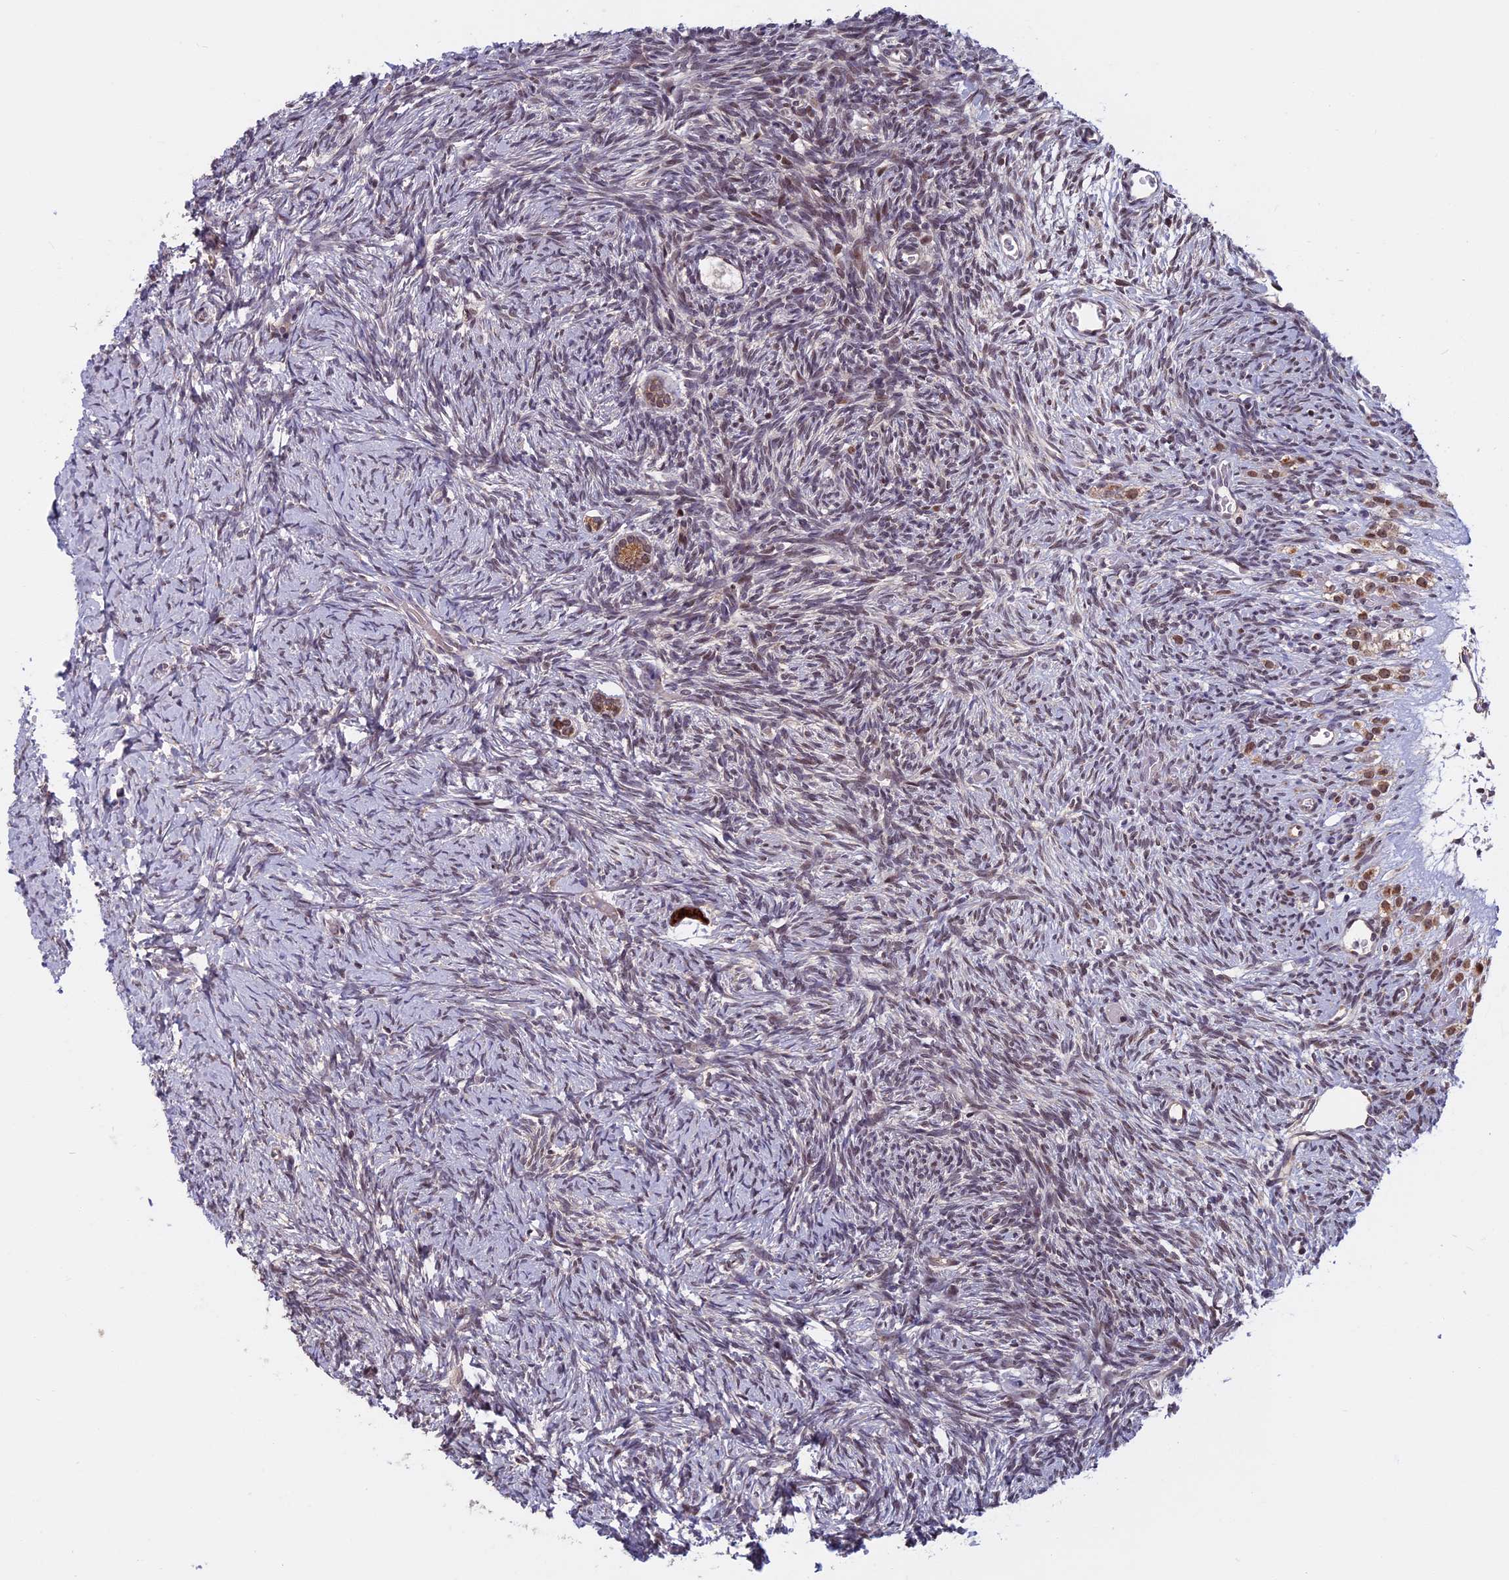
{"staining": {"intensity": "strong", "quantity": ">75%", "location": "cytoplasmic/membranous,nuclear"}, "tissue": "ovary", "cell_type": "Follicle cells", "image_type": "normal", "snomed": [{"axis": "morphology", "description": "Normal tissue, NOS"}, {"axis": "topography", "description": "Ovary"}], "caption": "Immunohistochemical staining of normal ovary shows high levels of strong cytoplasmic/membranous,nuclear positivity in about >75% of follicle cells.", "gene": "CCDC113", "patient": {"sex": "female", "age": 39}}